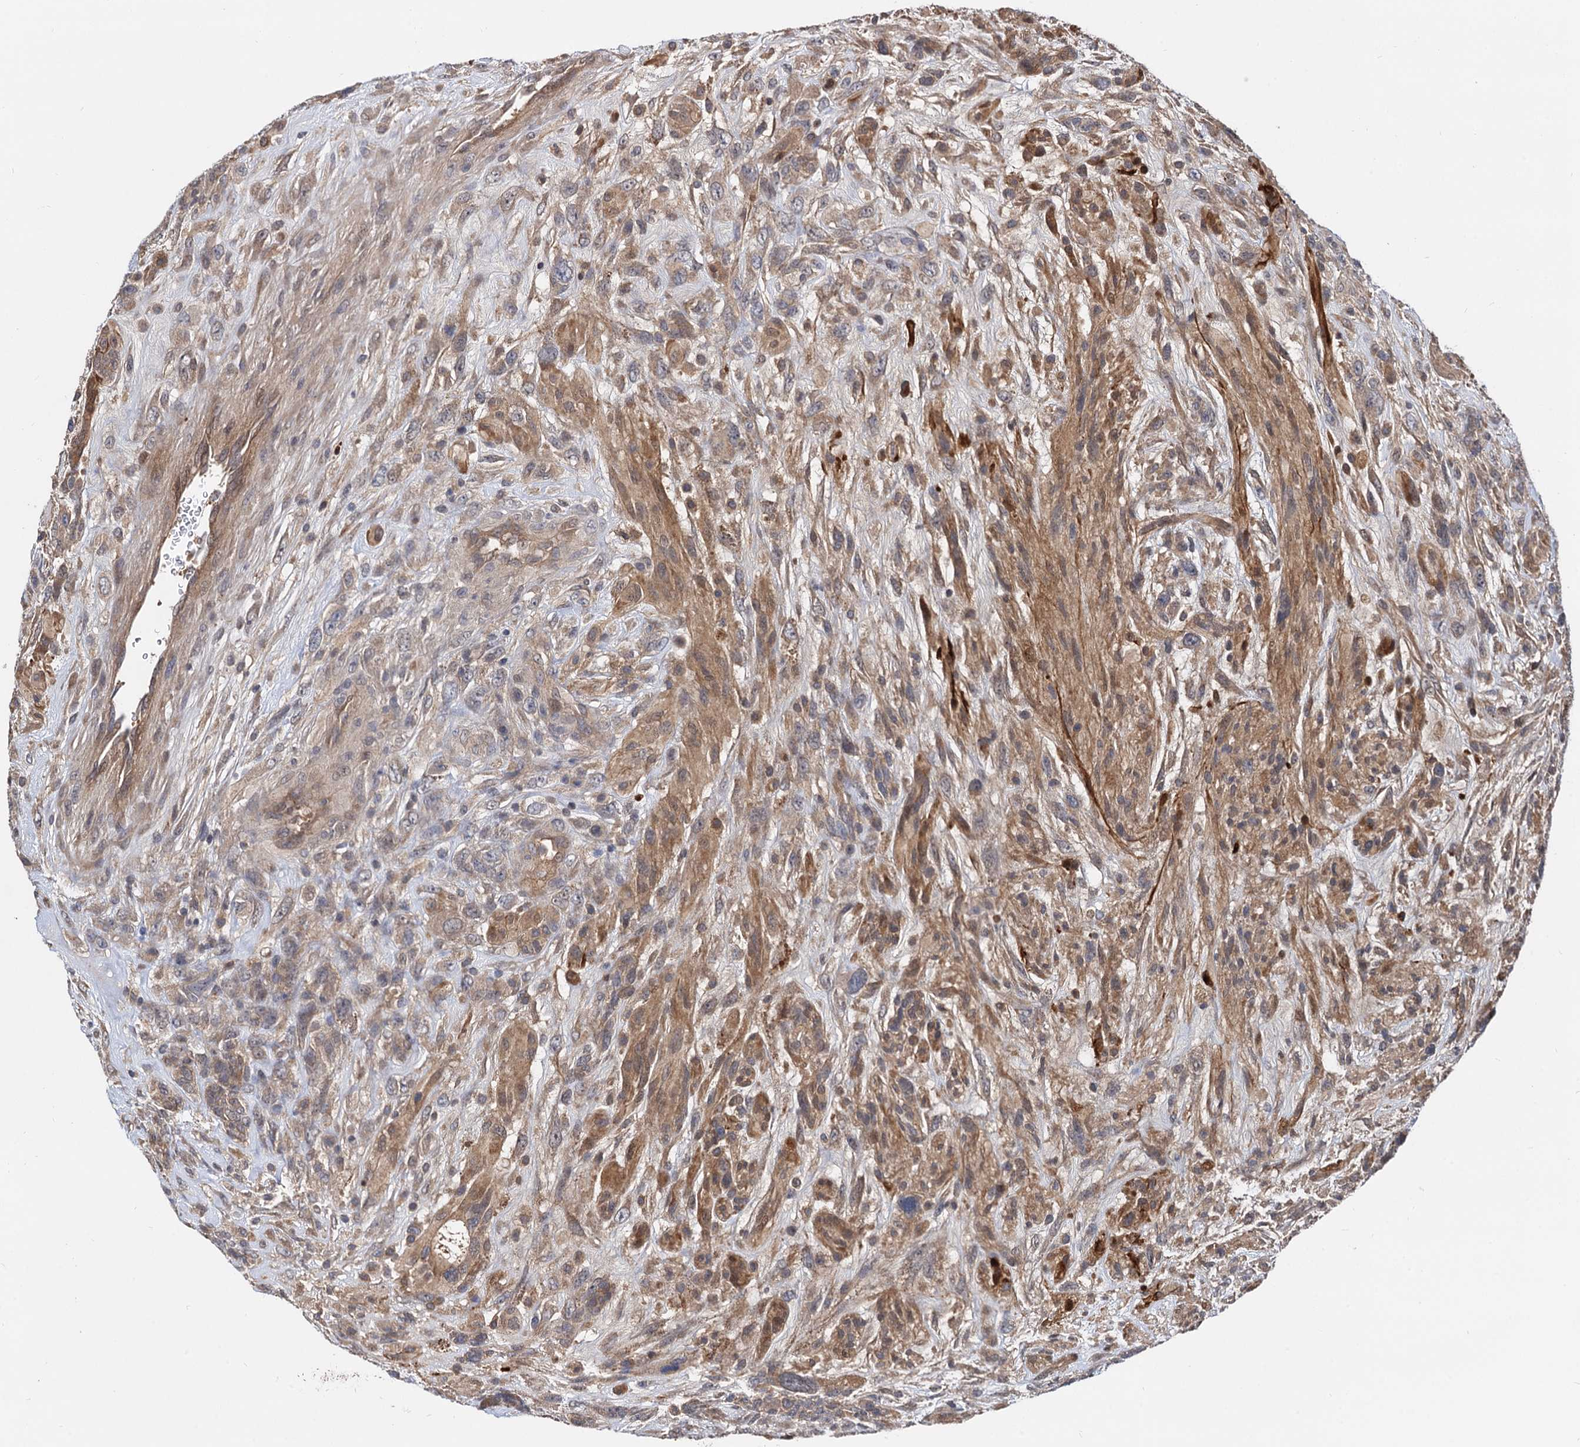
{"staining": {"intensity": "weak", "quantity": "<25%", "location": "cytoplasmic/membranous"}, "tissue": "glioma", "cell_type": "Tumor cells", "image_type": "cancer", "snomed": [{"axis": "morphology", "description": "Glioma, malignant, High grade"}, {"axis": "topography", "description": "Brain"}], "caption": "Immunohistochemical staining of glioma demonstrates no significant expression in tumor cells.", "gene": "SELENOP", "patient": {"sex": "male", "age": 61}}